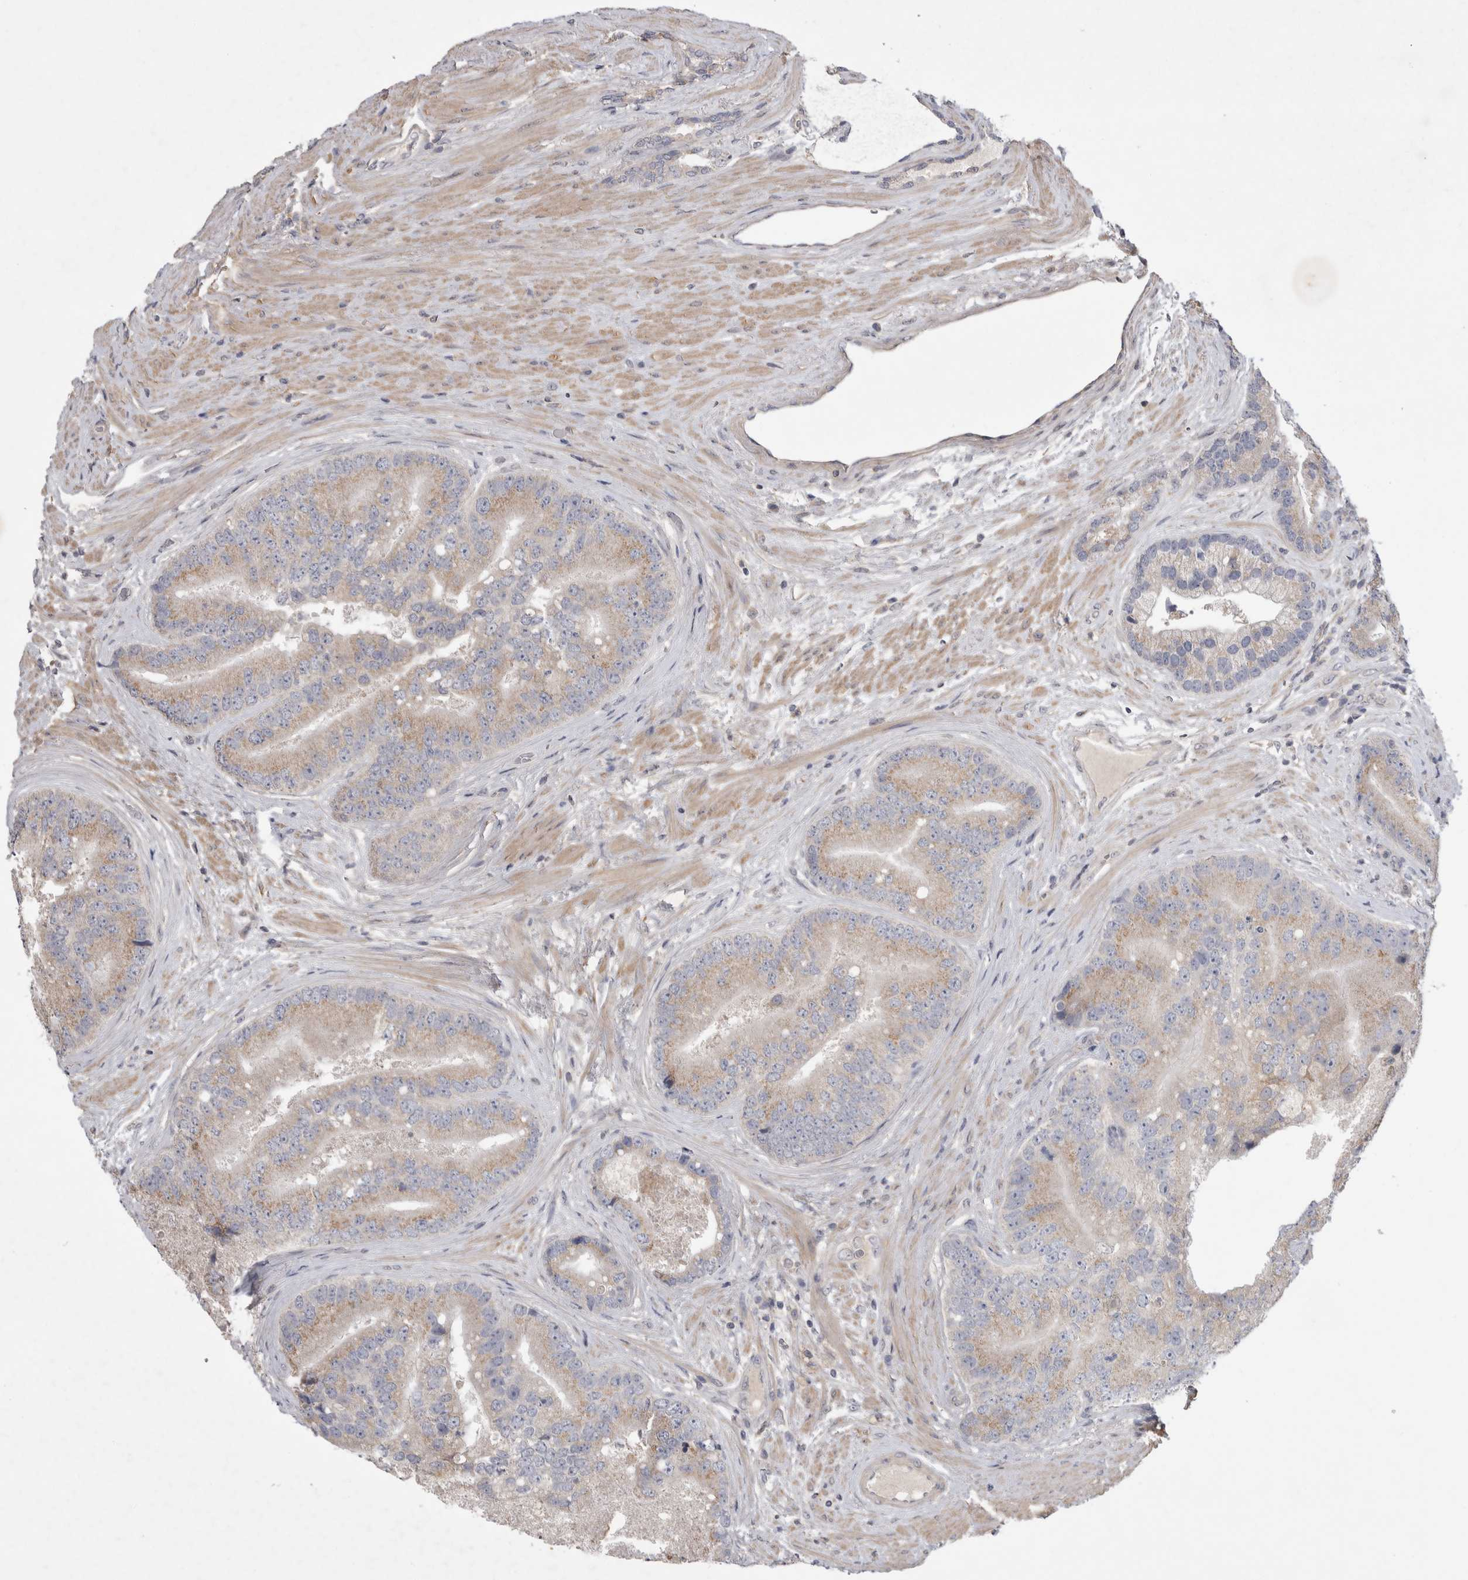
{"staining": {"intensity": "weak", "quantity": "25%-75%", "location": "cytoplasmic/membranous"}, "tissue": "prostate cancer", "cell_type": "Tumor cells", "image_type": "cancer", "snomed": [{"axis": "morphology", "description": "Adenocarcinoma, High grade"}, {"axis": "topography", "description": "Prostate"}], "caption": "Immunohistochemistry (IHC) of high-grade adenocarcinoma (prostate) exhibits low levels of weak cytoplasmic/membranous staining in approximately 25%-75% of tumor cells.", "gene": "SRD5A3", "patient": {"sex": "male", "age": 70}}